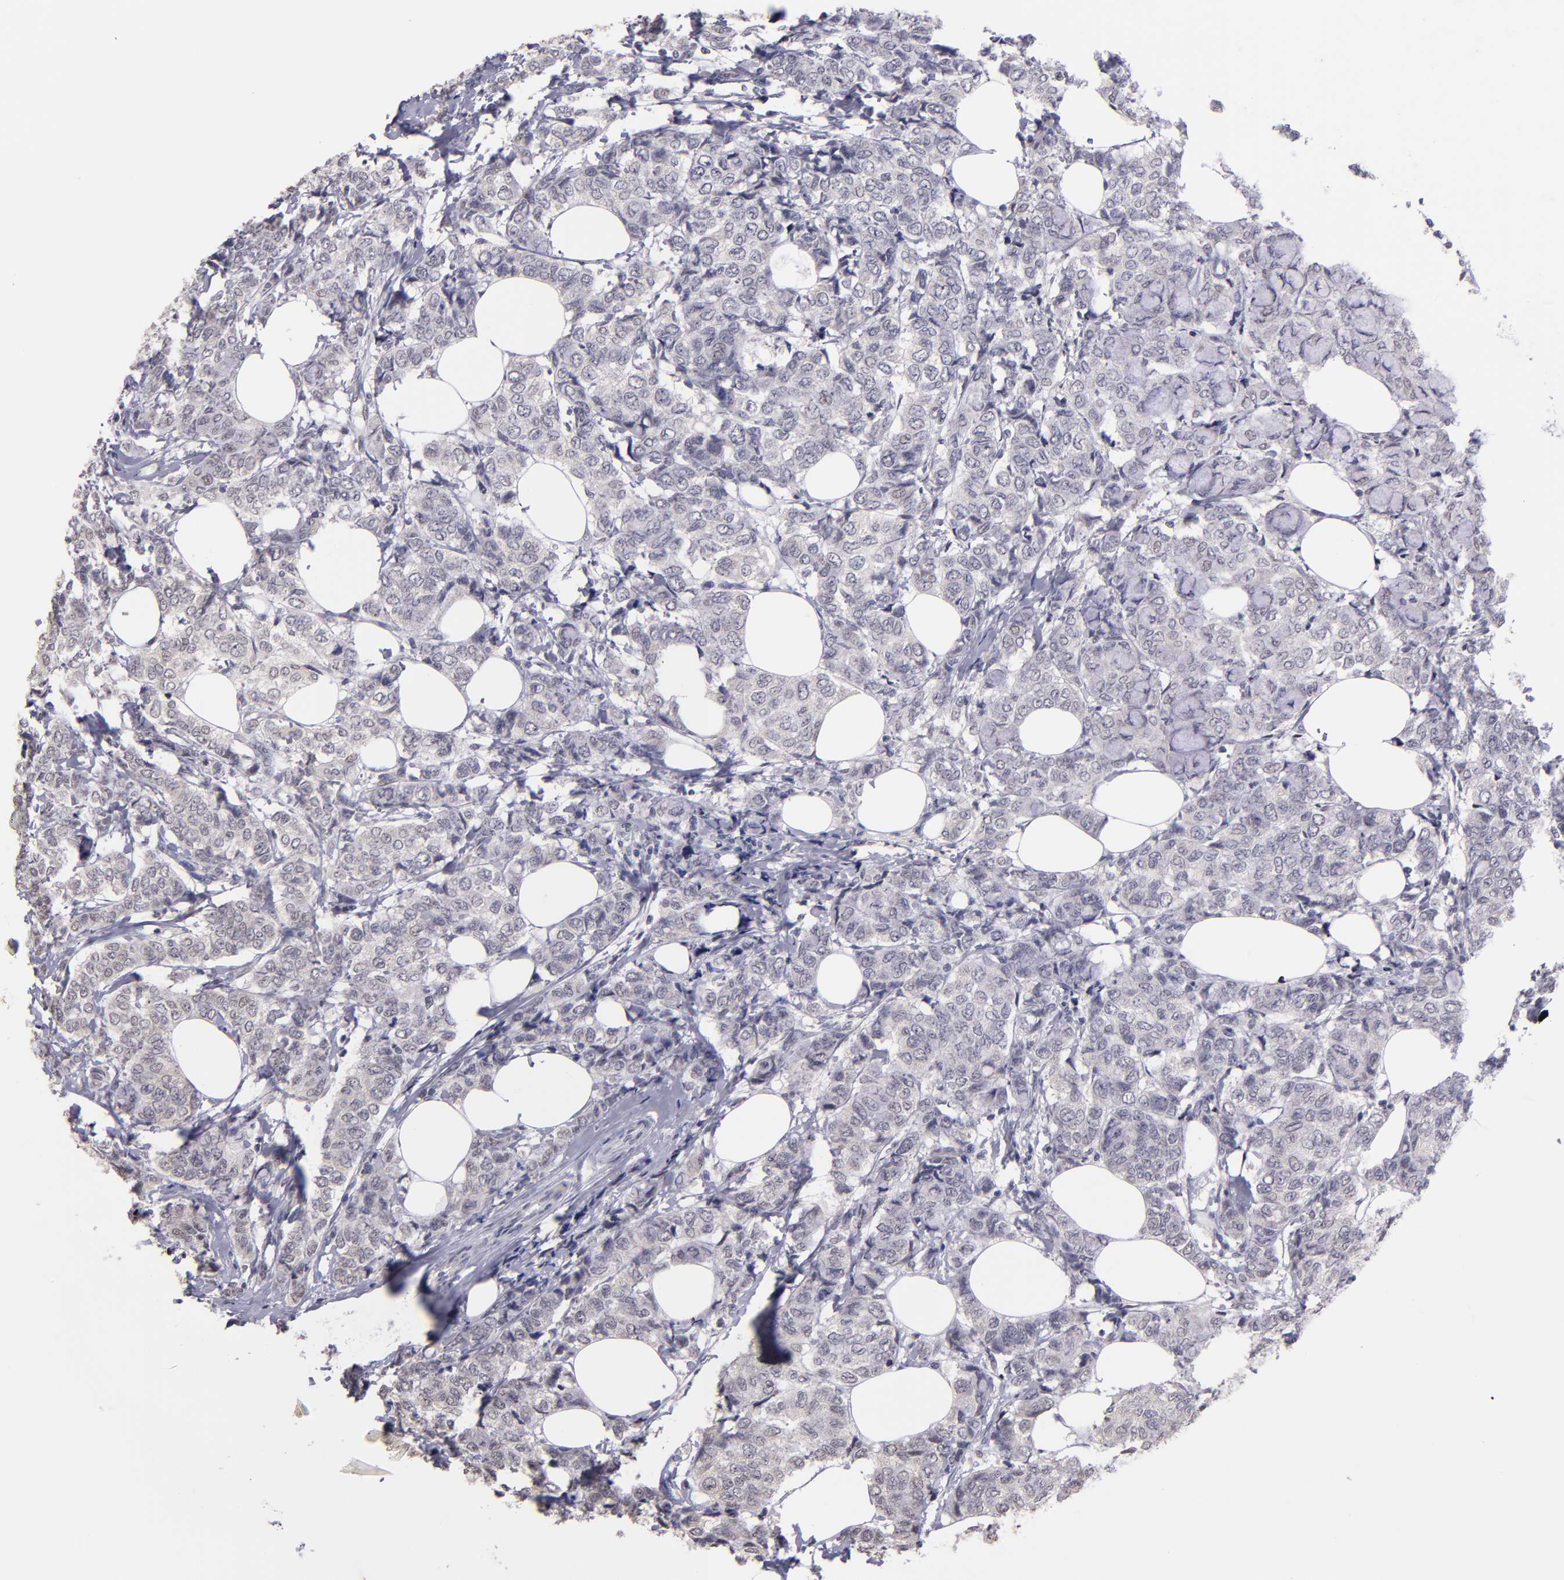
{"staining": {"intensity": "weak", "quantity": "25%-75%", "location": "cytoplasmic/membranous,nuclear"}, "tissue": "breast cancer", "cell_type": "Tumor cells", "image_type": "cancer", "snomed": [{"axis": "morphology", "description": "Lobular carcinoma"}, {"axis": "topography", "description": "Breast"}], "caption": "The micrograph shows immunohistochemical staining of breast cancer (lobular carcinoma). There is weak cytoplasmic/membranous and nuclear positivity is seen in approximately 25%-75% of tumor cells.", "gene": "NRXN3", "patient": {"sex": "female", "age": 60}}